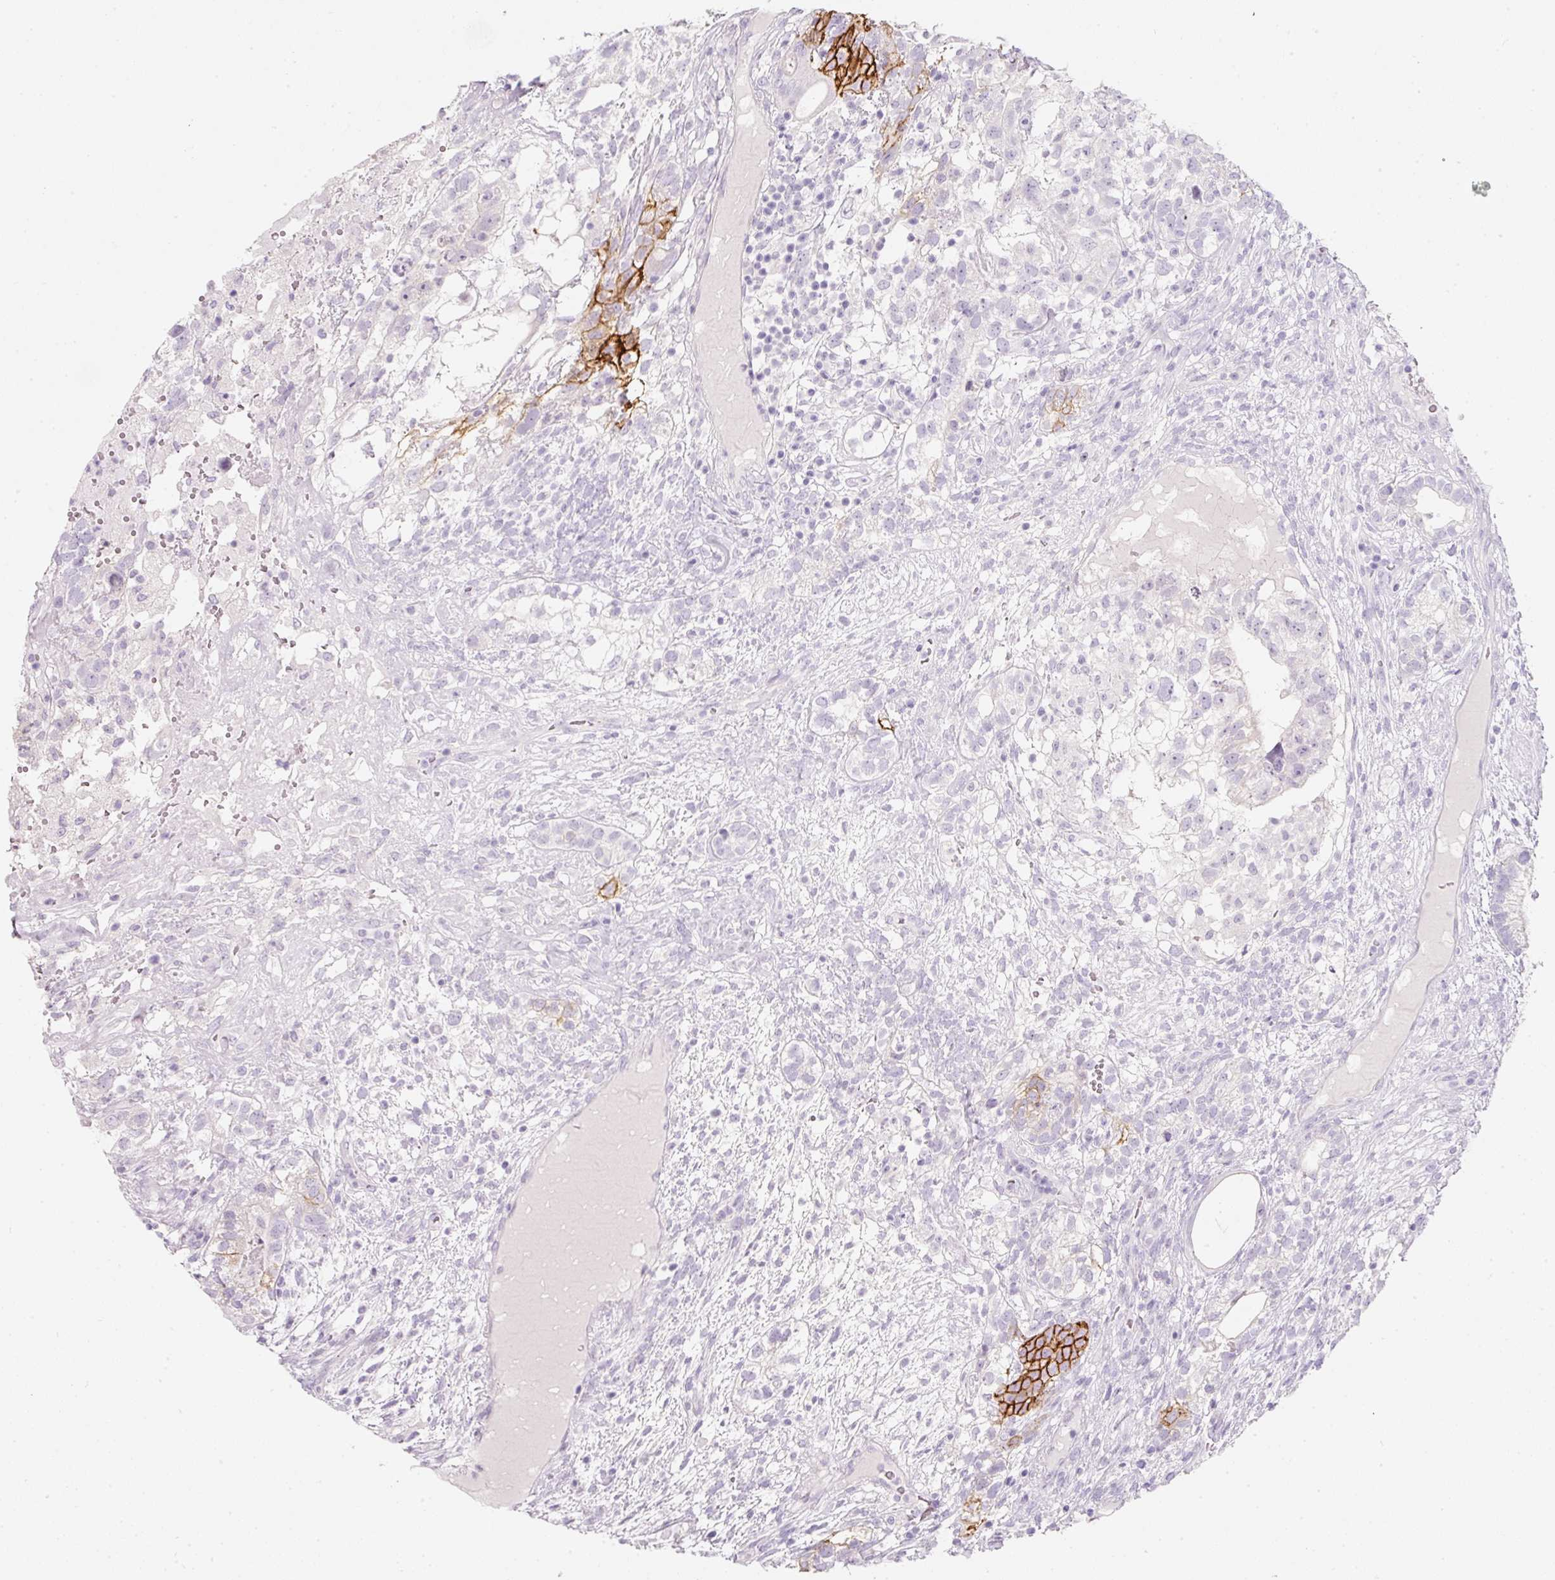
{"staining": {"intensity": "negative", "quantity": "none", "location": "none"}, "tissue": "testis cancer", "cell_type": "Tumor cells", "image_type": "cancer", "snomed": [{"axis": "morphology", "description": "Seminoma, NOS"}, {"axis": "morphology", "description": "Carcinoma, Embryonal, NOS"}, {"axis": "topography", "description": "Testis"}], "caption": "There is no significant expression in tumor cells of testis cancer (embryonal carcinoma). (IHC, brightfield microscopy, high magnification).", "gene": "SLC2A2", "patient": {"sex": "male", "age": 41}}